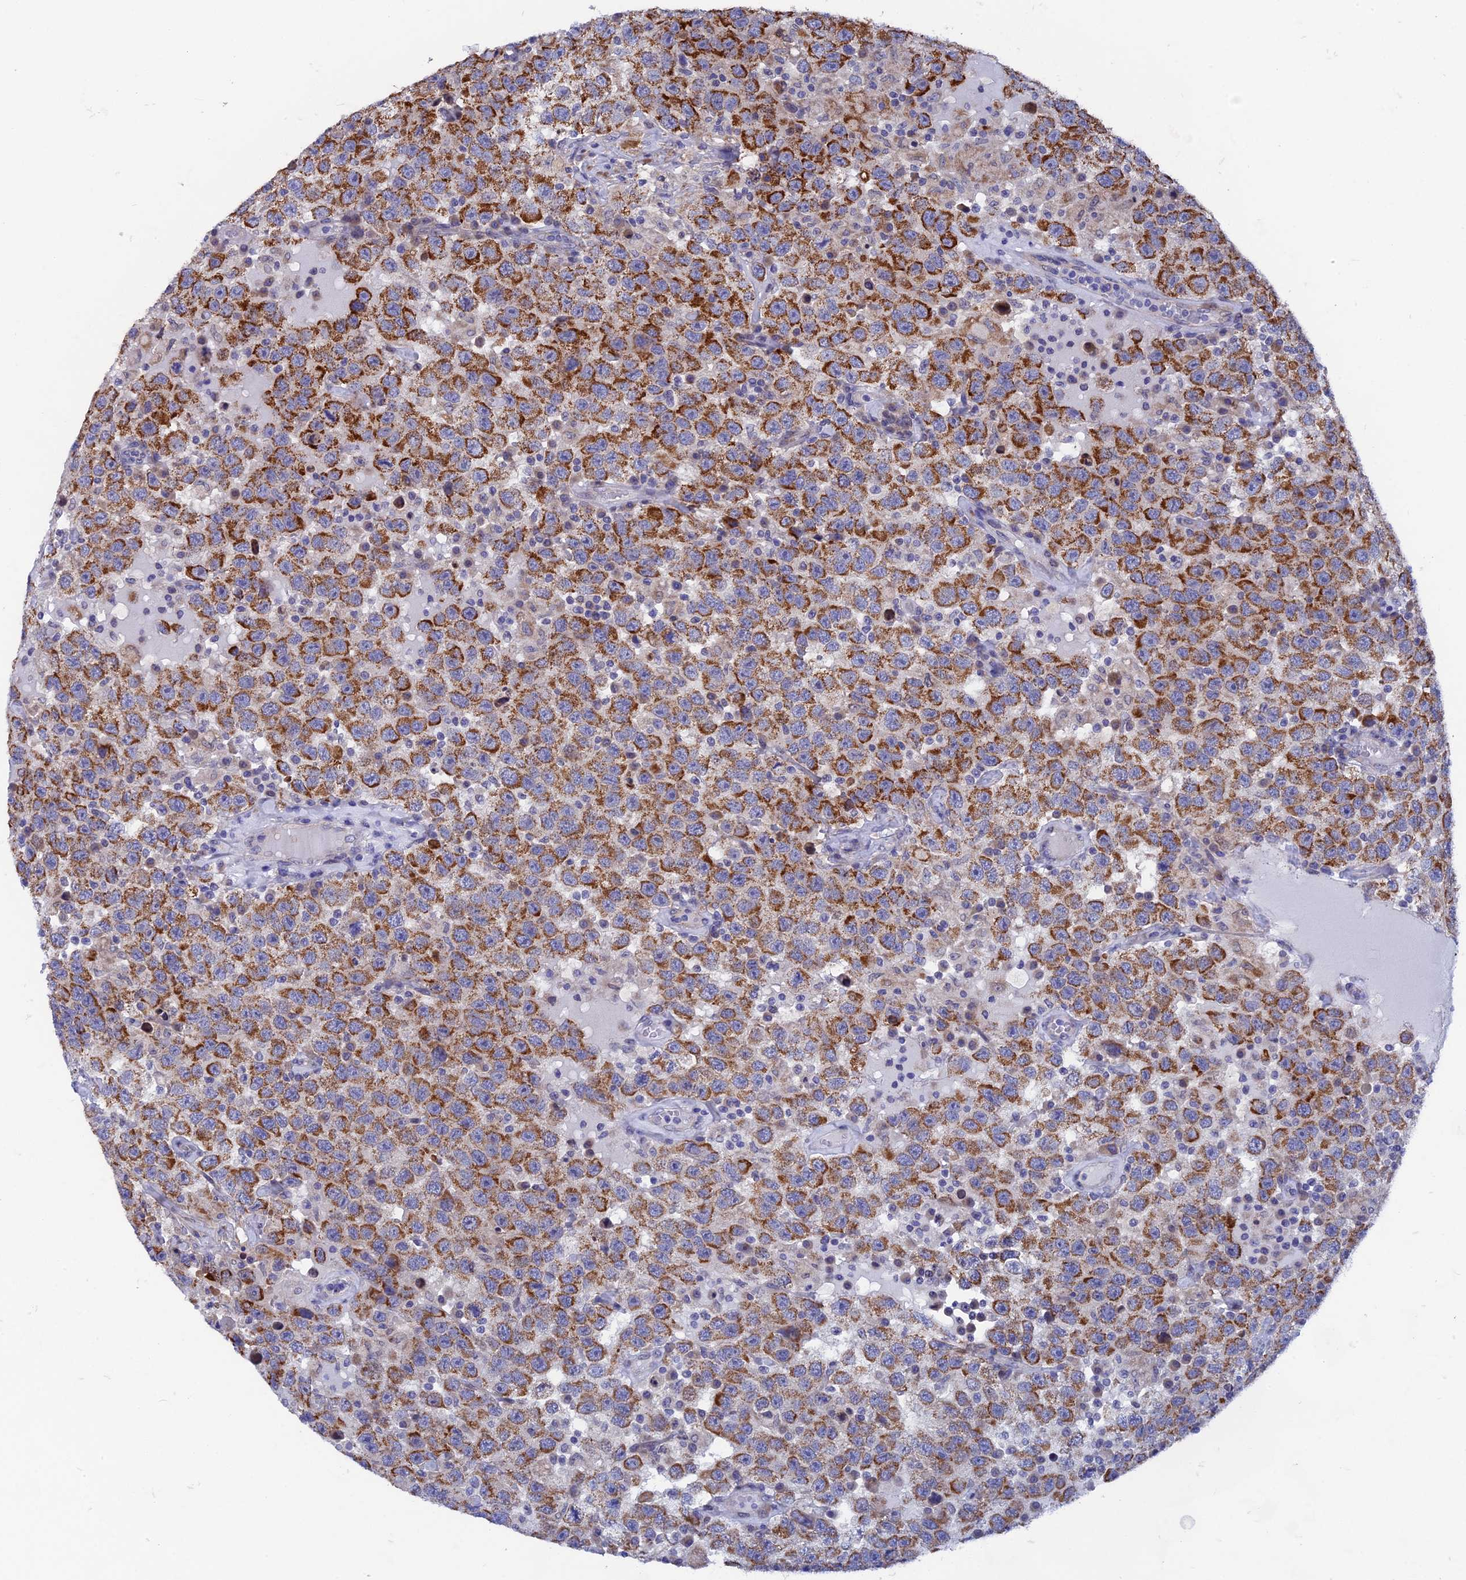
{"staining": {"intensity": "strong", "quantity": ">75%", "location": "cytoplasmic/membranous"}, "tissue": "testis cancer", "cell_type": "Tumor cells", "image_type": "cancer", "snomed": [{"axis": "morphology", "description": "Seminoma, NOS"}, {"axis": "topography", "description": "Testis"}], "caption": "High-power microscopy captured an immunohistochemistry photomicrograph of testis seminoma, revealing strong cytoplasmic/membranous expression in about >75% of tumor cells. The staining was performed using DAB (3,3'-diaminobenzidine) to visualize the protein expression in brown, while the nuclei were stained in blue with hematoxylin (Magnification: 20x).", "gene": "AK4", "patient": {"sex": "male", "age": 41}}